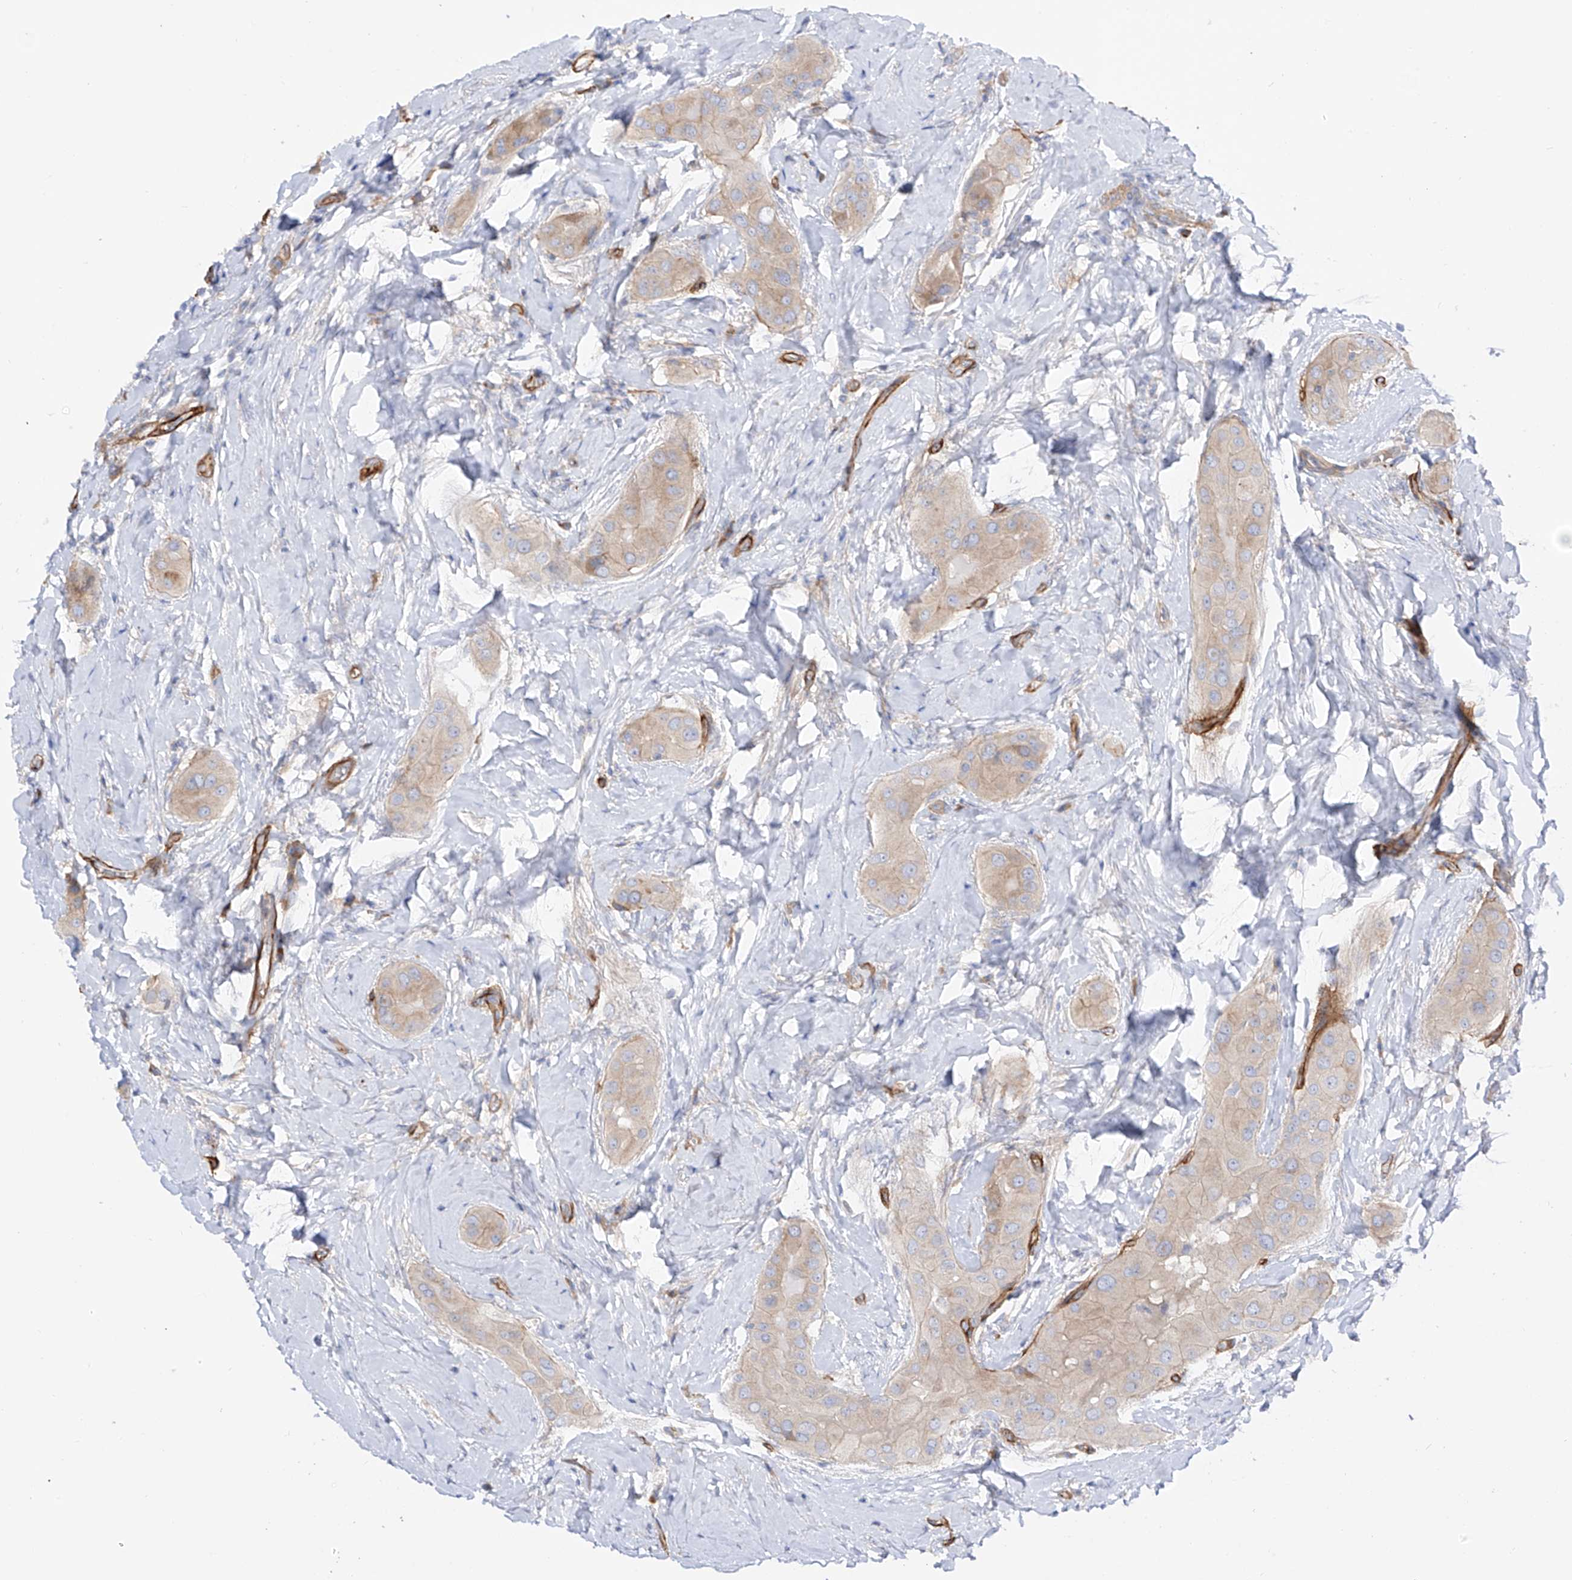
{"staining": {"intensity": "weak", "quantity": "25%-75%", "location": "cytoplasmic/membranous"}, "tissue": "thyroid cancer", "cell_type": "Tumor cells", "image_type": "cancer", "snomed": [{"axis": "morphology", "description": "Papillary adenocarcinoma, NOS"}, {"axis": "topography", "description": "Thyroid gland"}], "caption": "A brown stain labels weak cytoplasmic/membranous staining of a protein in human thyroid papillary adenocarcinoma tumor cells.", "gene": "LCA5", "patient": {"sex": "male", "age": 33}}